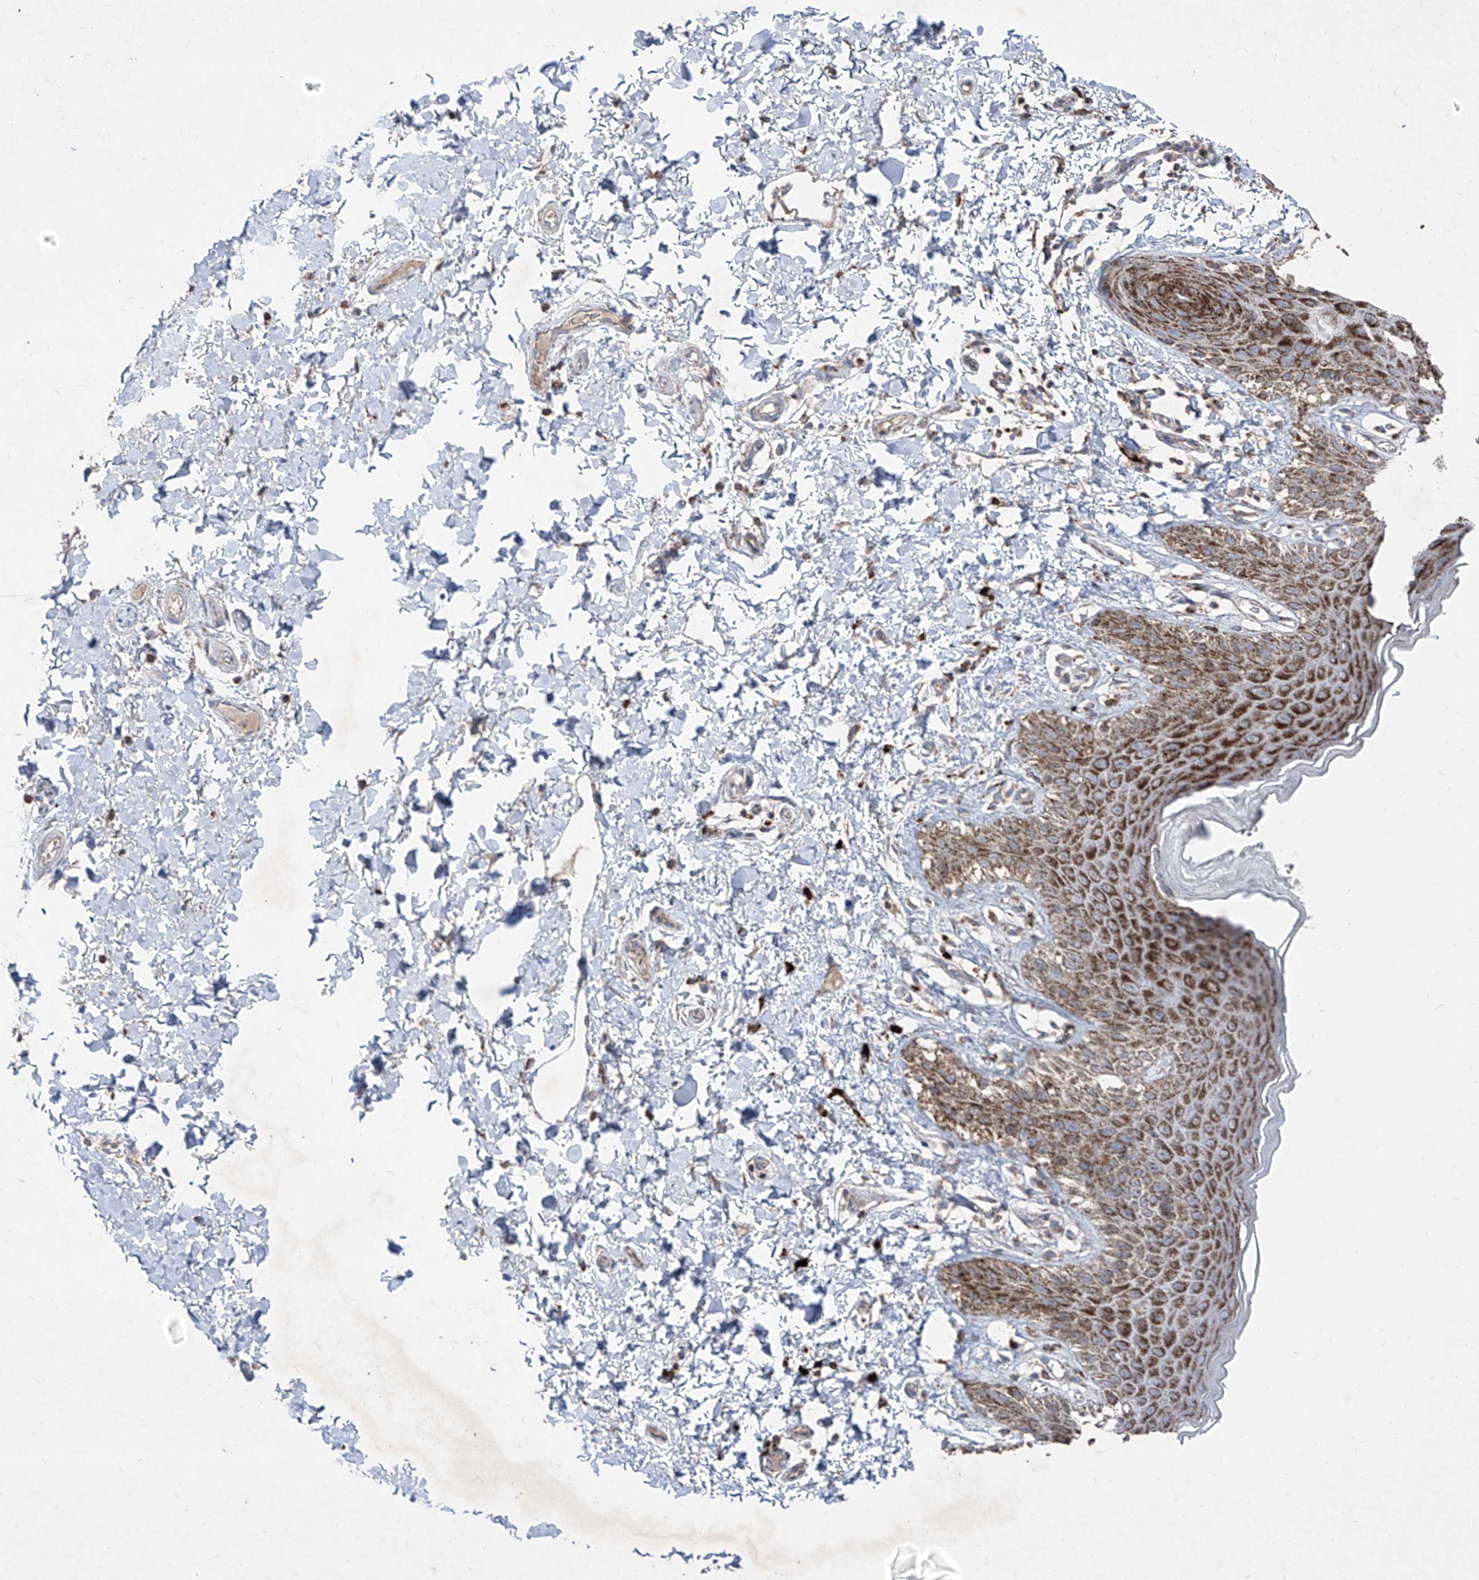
{"staining": {"intensity": "moderate", "quantity": ">75%", "location": "cytoplasmic/membranous"}, "tissue": "skin", "cell_type": "Epidermal cells", "image_type": "normal", "snomed": [{"axis": "morphology", "description": "Normal tissue, NOS"}, {"axis": "topography", "description": "Anal"}], "caption": "Immunohistochemical staining of unremarkable human skin exhibits medium levels of moderate cytoplasmic/membranous expression in about >75% of epidermal cells.", "gene": "ABCD3", "patient": {"sex": "male", "age": 44}}